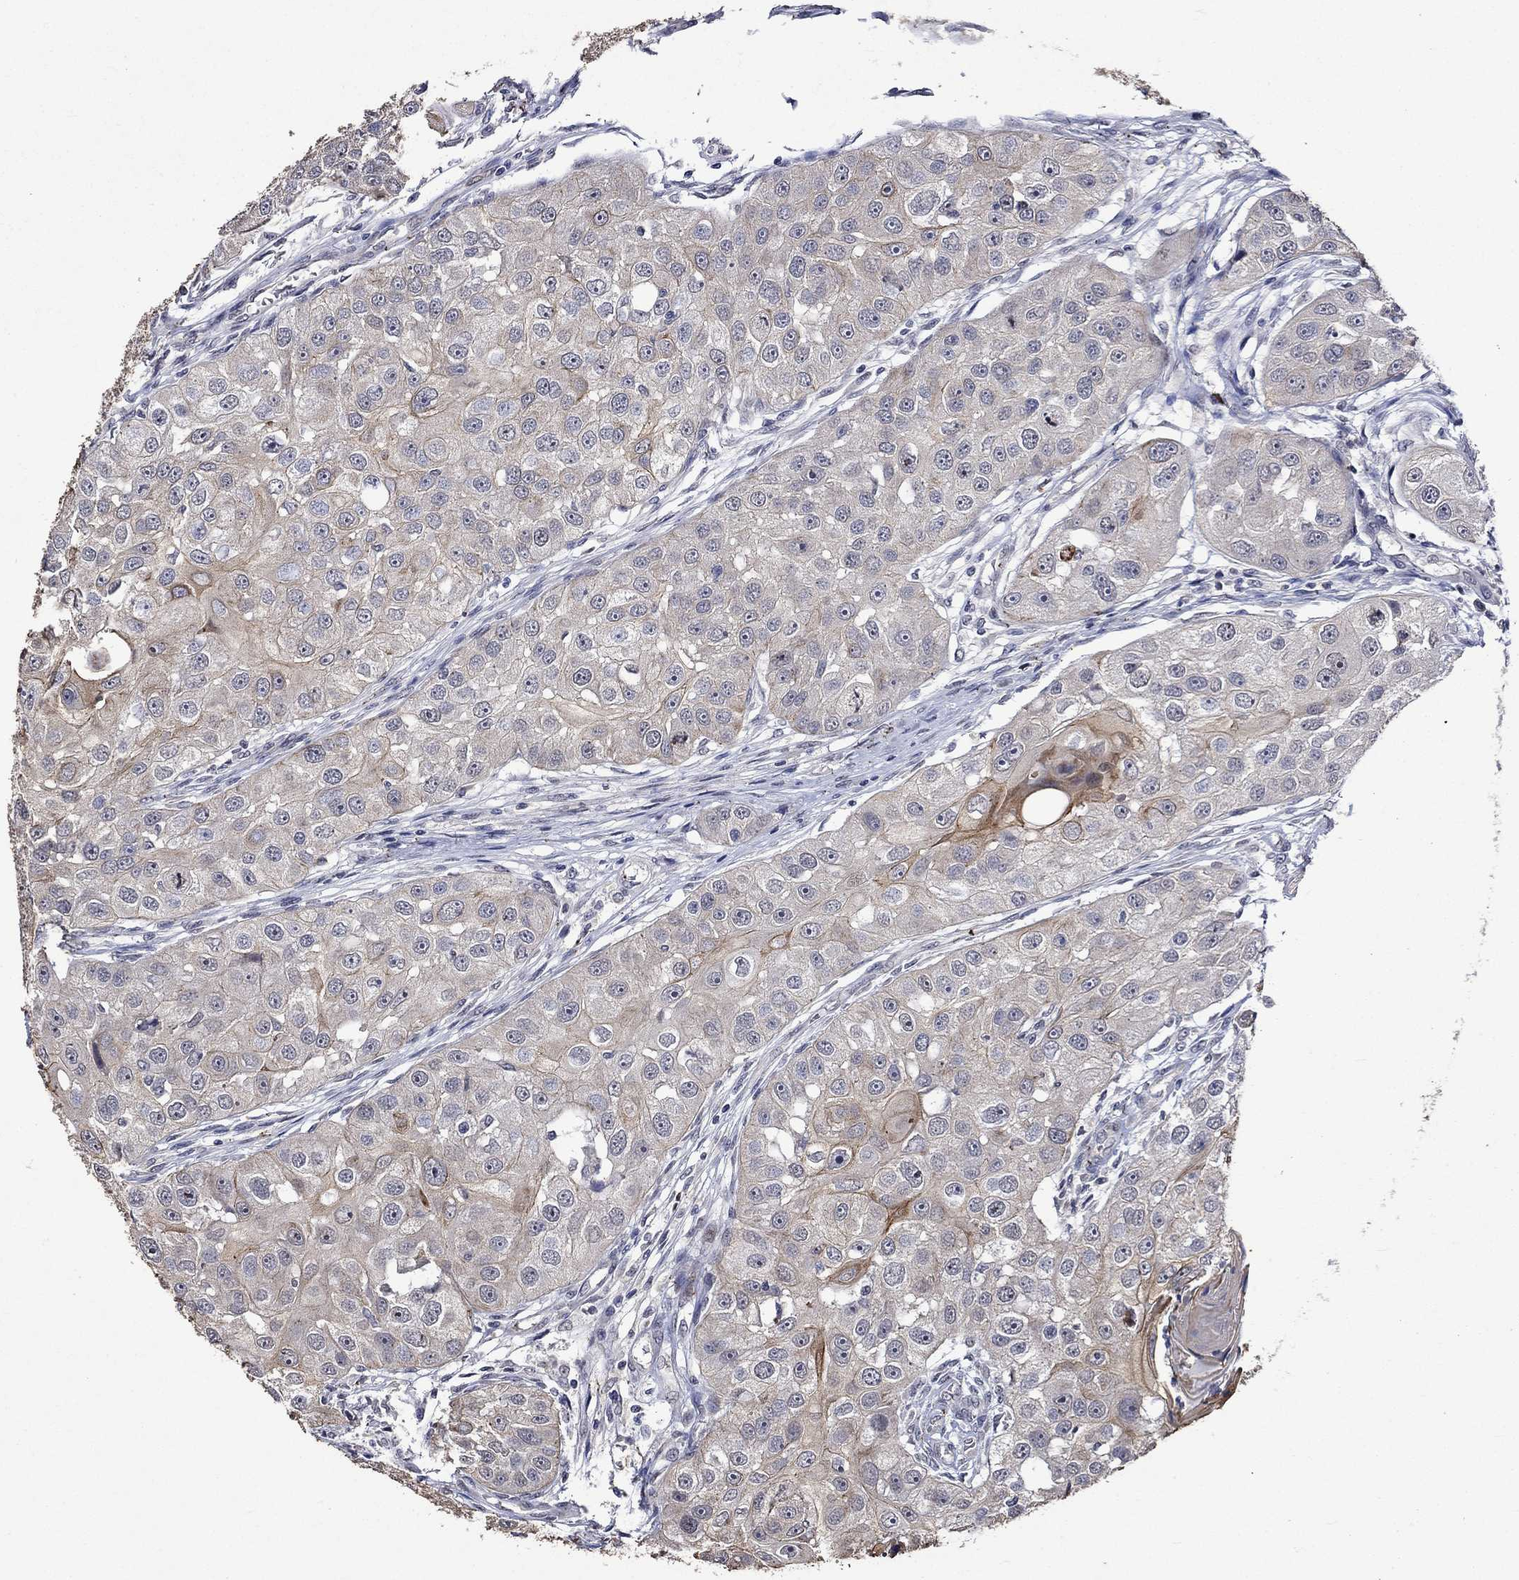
{"staining": {"intensity": "strong", "quantity": "<25%", "location": "cytoplasmic/membranous"}, "tissue": "head and neck cancer", "cell_type": "Tumor cells", "image_type": "cancer", "snomed": [{"axis": "morphology", "description": "Normal tissue, NOS"}, {"axis": "morphology", "description": "Squamous cell carcinoma, NOS"}, {"axis": "topography", "description": "Skeletal muscle"}, {"axis": "topography", "description": "Head-Neck"}], "caption": "Protein staining by immunohistochemistry (IHC) shows strong cytoplasmic/membranous staining in about <25% of tumor cells in head and neck squamous cell carcinoma.", "gene": "DDX3Y", "patient": {"sex": "male", "age": 51}}